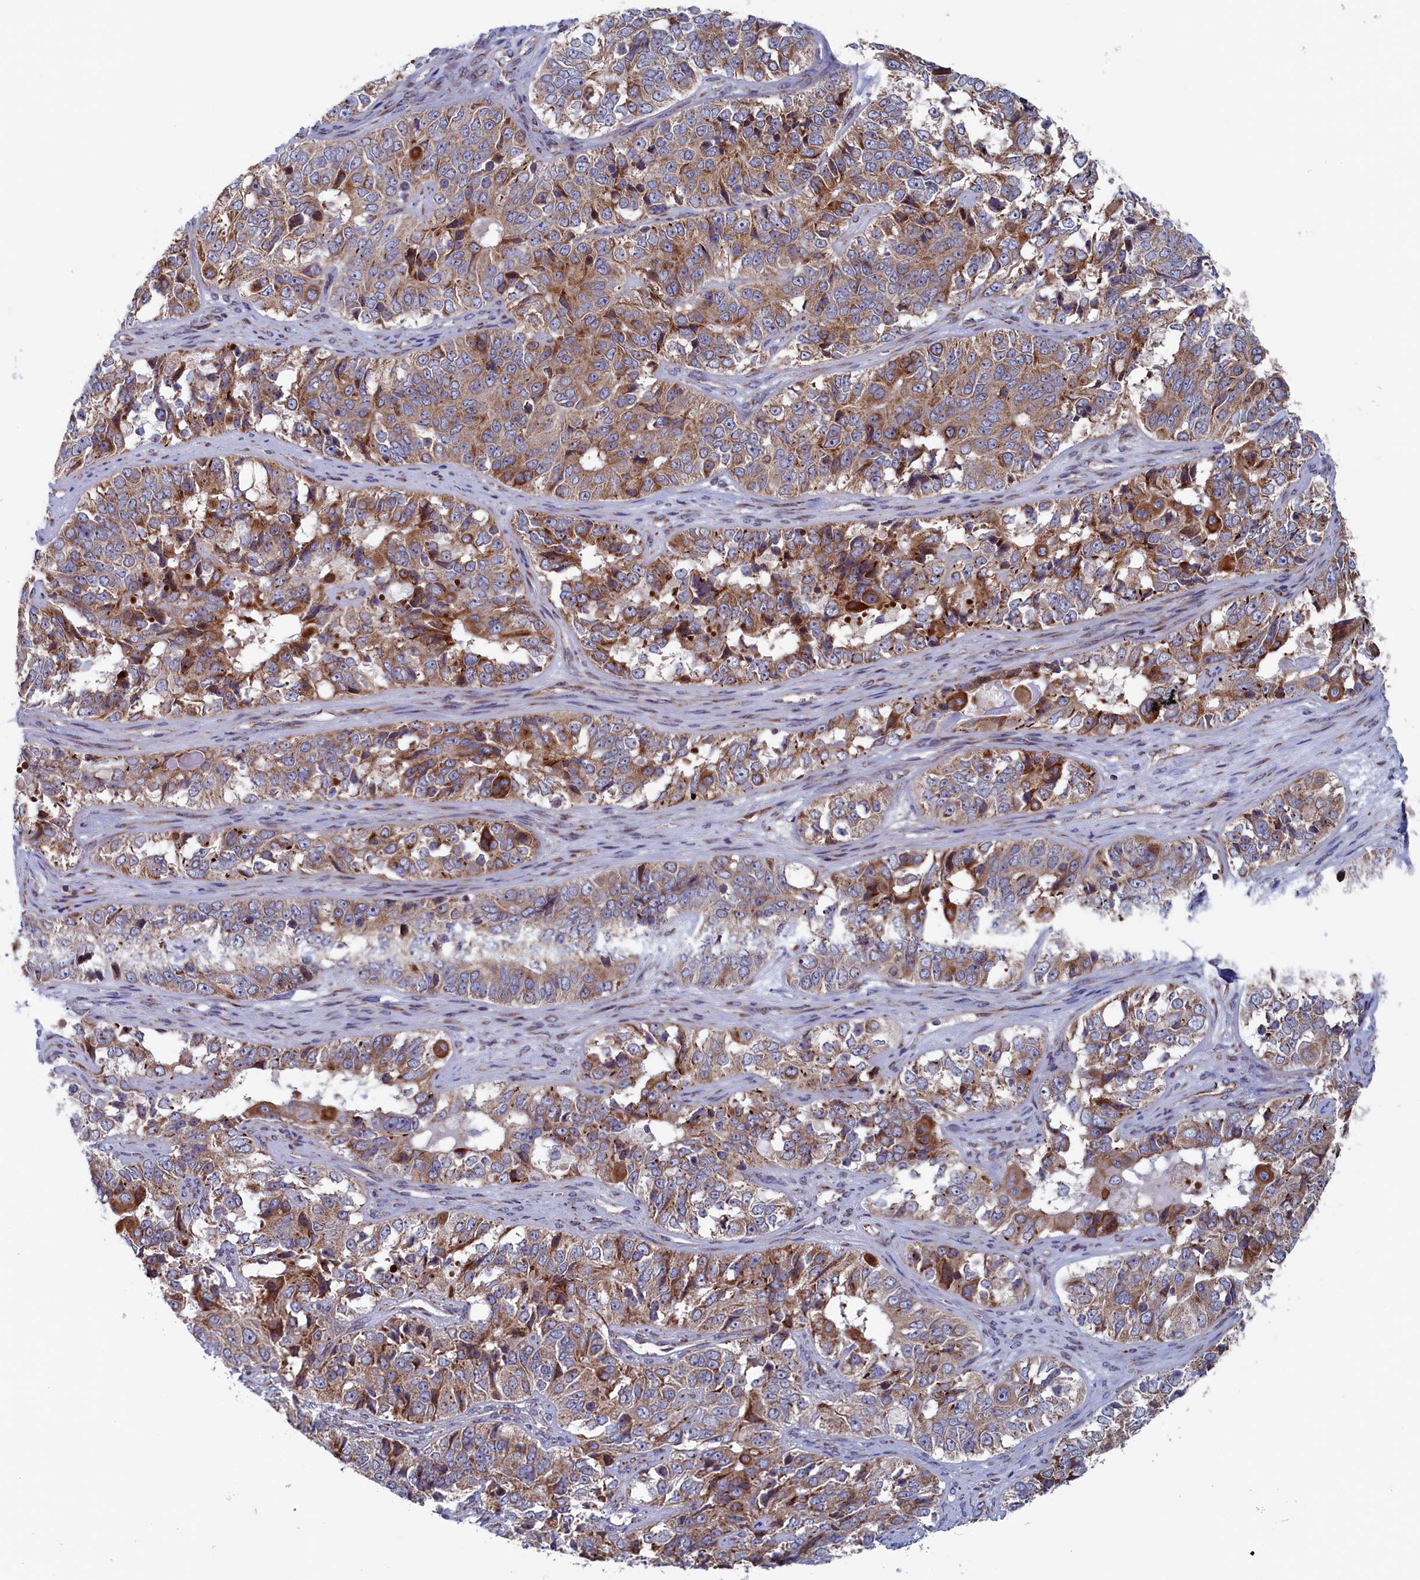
{"staining": {"intensity": "moderate", "quantity": ">75%", "location": "cytoplasmic/membranous"}, "tissue": "ovarian cancer", "cell_type": "Tumor cells", "image_type": "cancer", "snomed": [{"axis": "morphology", "description": "Carcinoma, endometroid"}, {"axis": "topography", "description": "Ovary"}], "caption": "Immunohistochemistry (IHC) staining of endometroid carcinoma (ovarian), which reveals medium levels of moderate cytoplasmic/membranous staining in approximately >75% of tumor cells indicating moderate cytoplasmic/membranous protein staining. The staining was performed using DAB (3,3'-diaminobenzidine) (brown) for protein detection and nuclei were counterstained in hematoxylin (blue).", "gene": "MTFMT", "patient": {"sex": "female", "age": 51}}